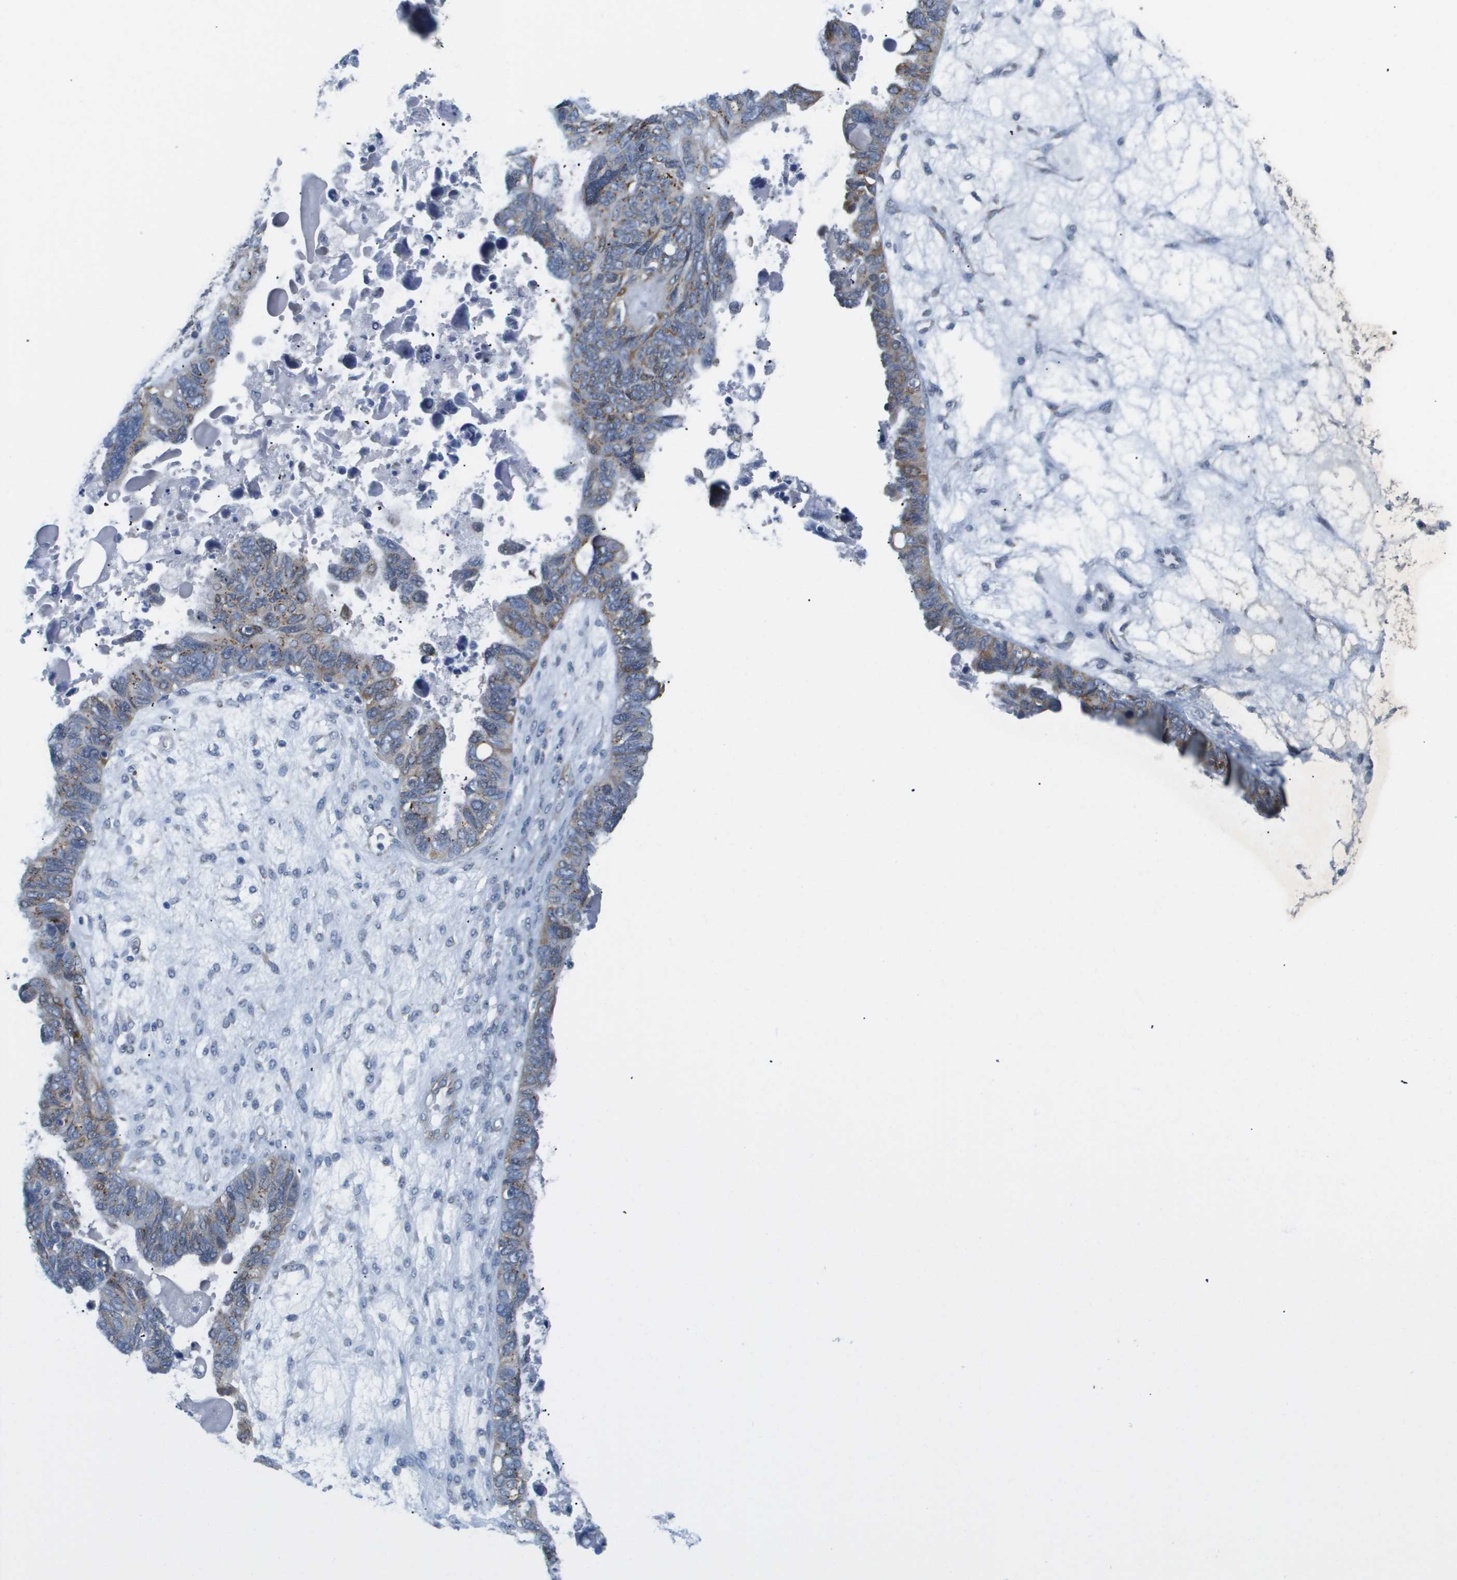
{"staining": {"intensity": "moderate", "quantity": "25%-75%", "location": "cytoplasmic/membranous"}, "tissue": "ovarian cancer", "cell_type": "Tumor cells", "image_type": "cancer", "snomed": [{"axis": "morphology", "description": "Cystadenocarcinoma, serous, NOS"}, {"axis": "topography", "description": "Ovary"}], "caption": "IHC staining of ovarian serous cystadenocarcinoma, which exhibits medium levels of moderate cytoplasmic/membranous expression in approximately 25%-75% of tumor cells indicating moderate cytoplasmic/membranous protein expression. The staining was performed using DAB (3,3'-diaminobenzidine) (brown) for protein detection and nuclei were counterstained in hematoxylin (blue).", "gene": "OTUD5", "patient": {"sex": "female", "age": 79}}